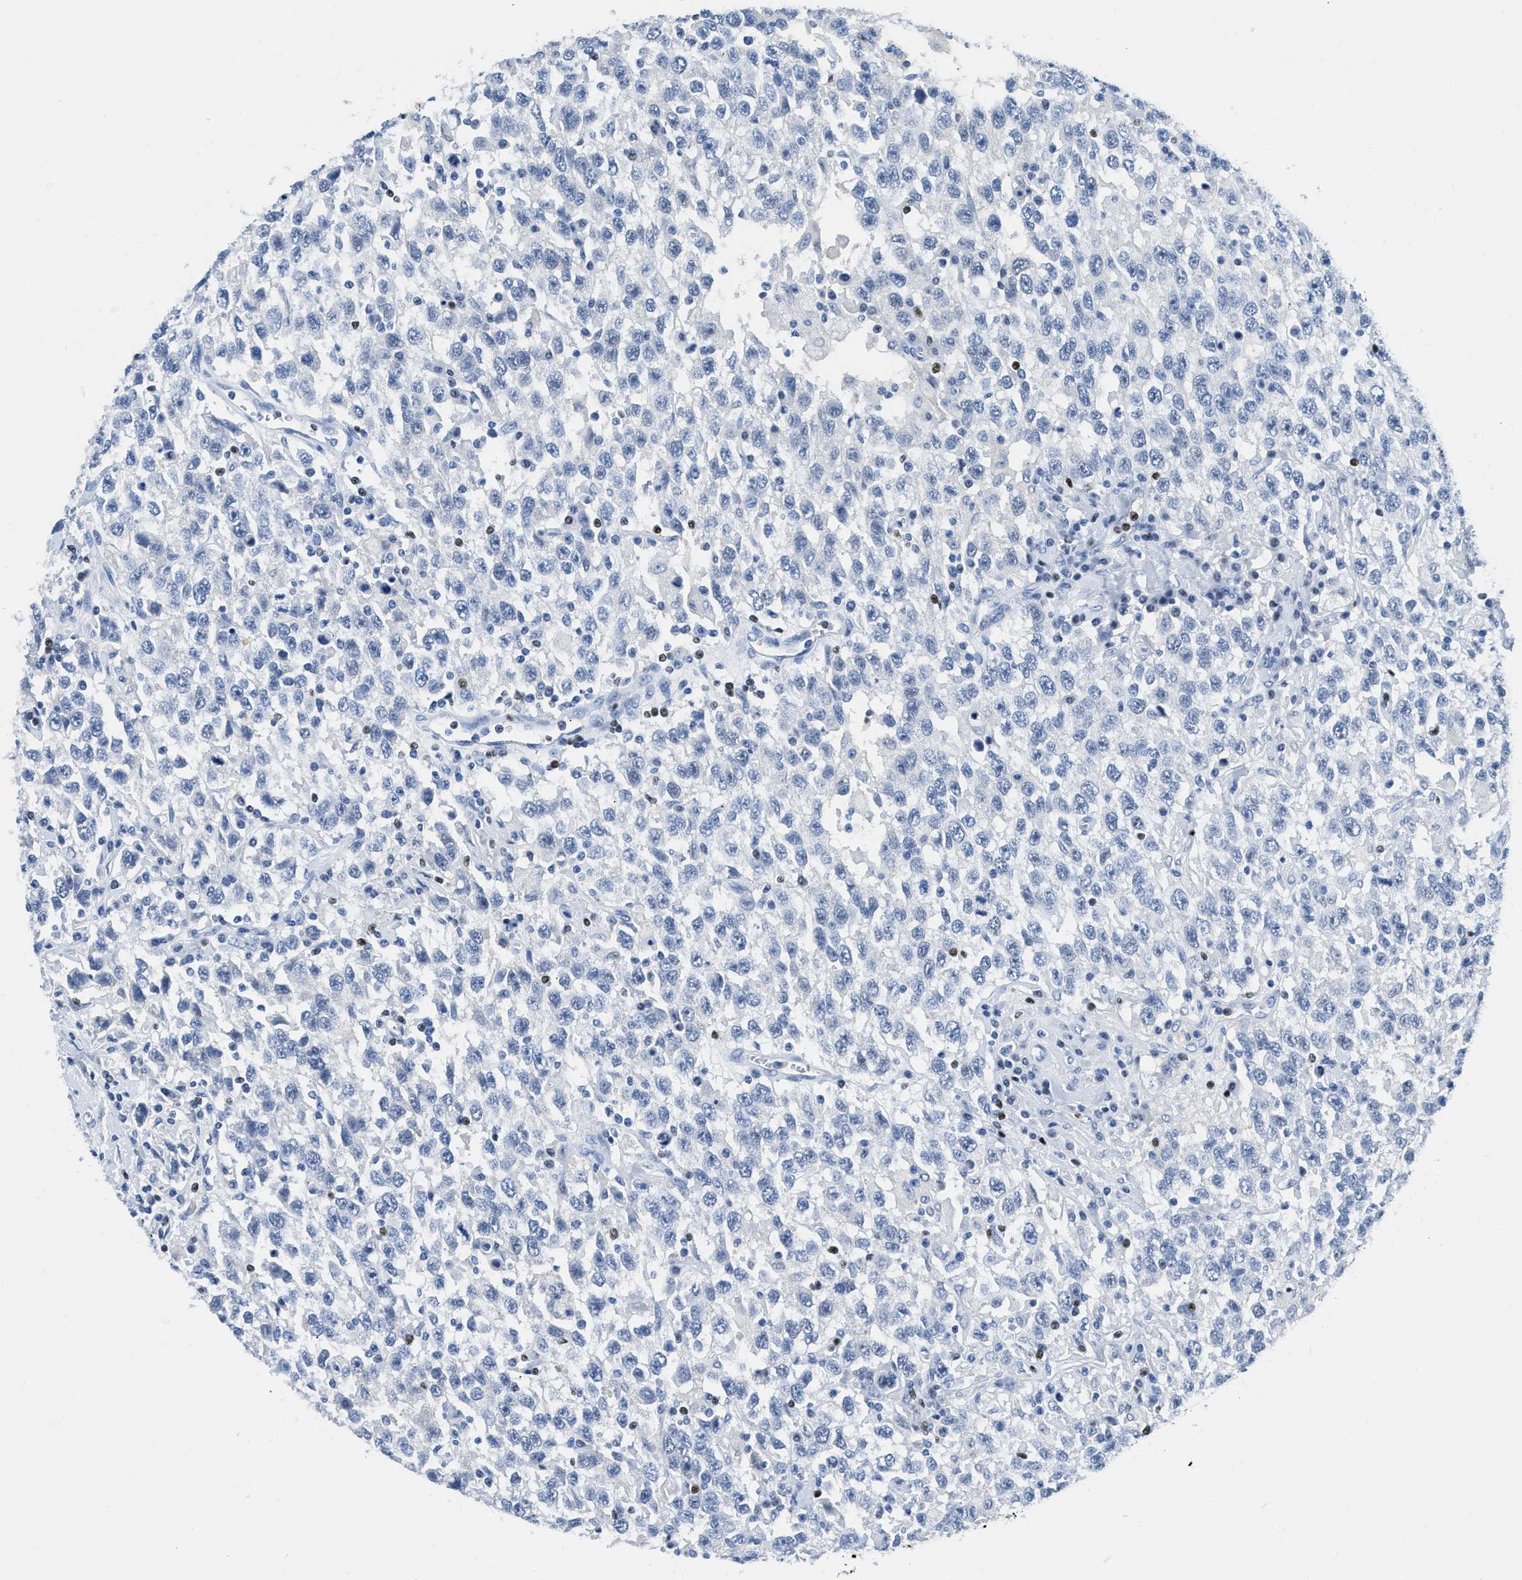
{"staining": {"intensity": "negative", "quantity": "none", "location": "none"}, "tissue": "testis cancer", "cell_type": "Tumor cells", "image_type": "cancer", "snomed": [{"axis": "morphology", "description": "Seminoma, NOS"}, {"axis": "topography", "description": "Testis"}], "caption": "A photomicrograph of testis cancer (seminoma) stained for a protein reveals no brown staining in tumor cells.", "gene": "TCF7", "patient": {"sex": "male", "age": 41}}